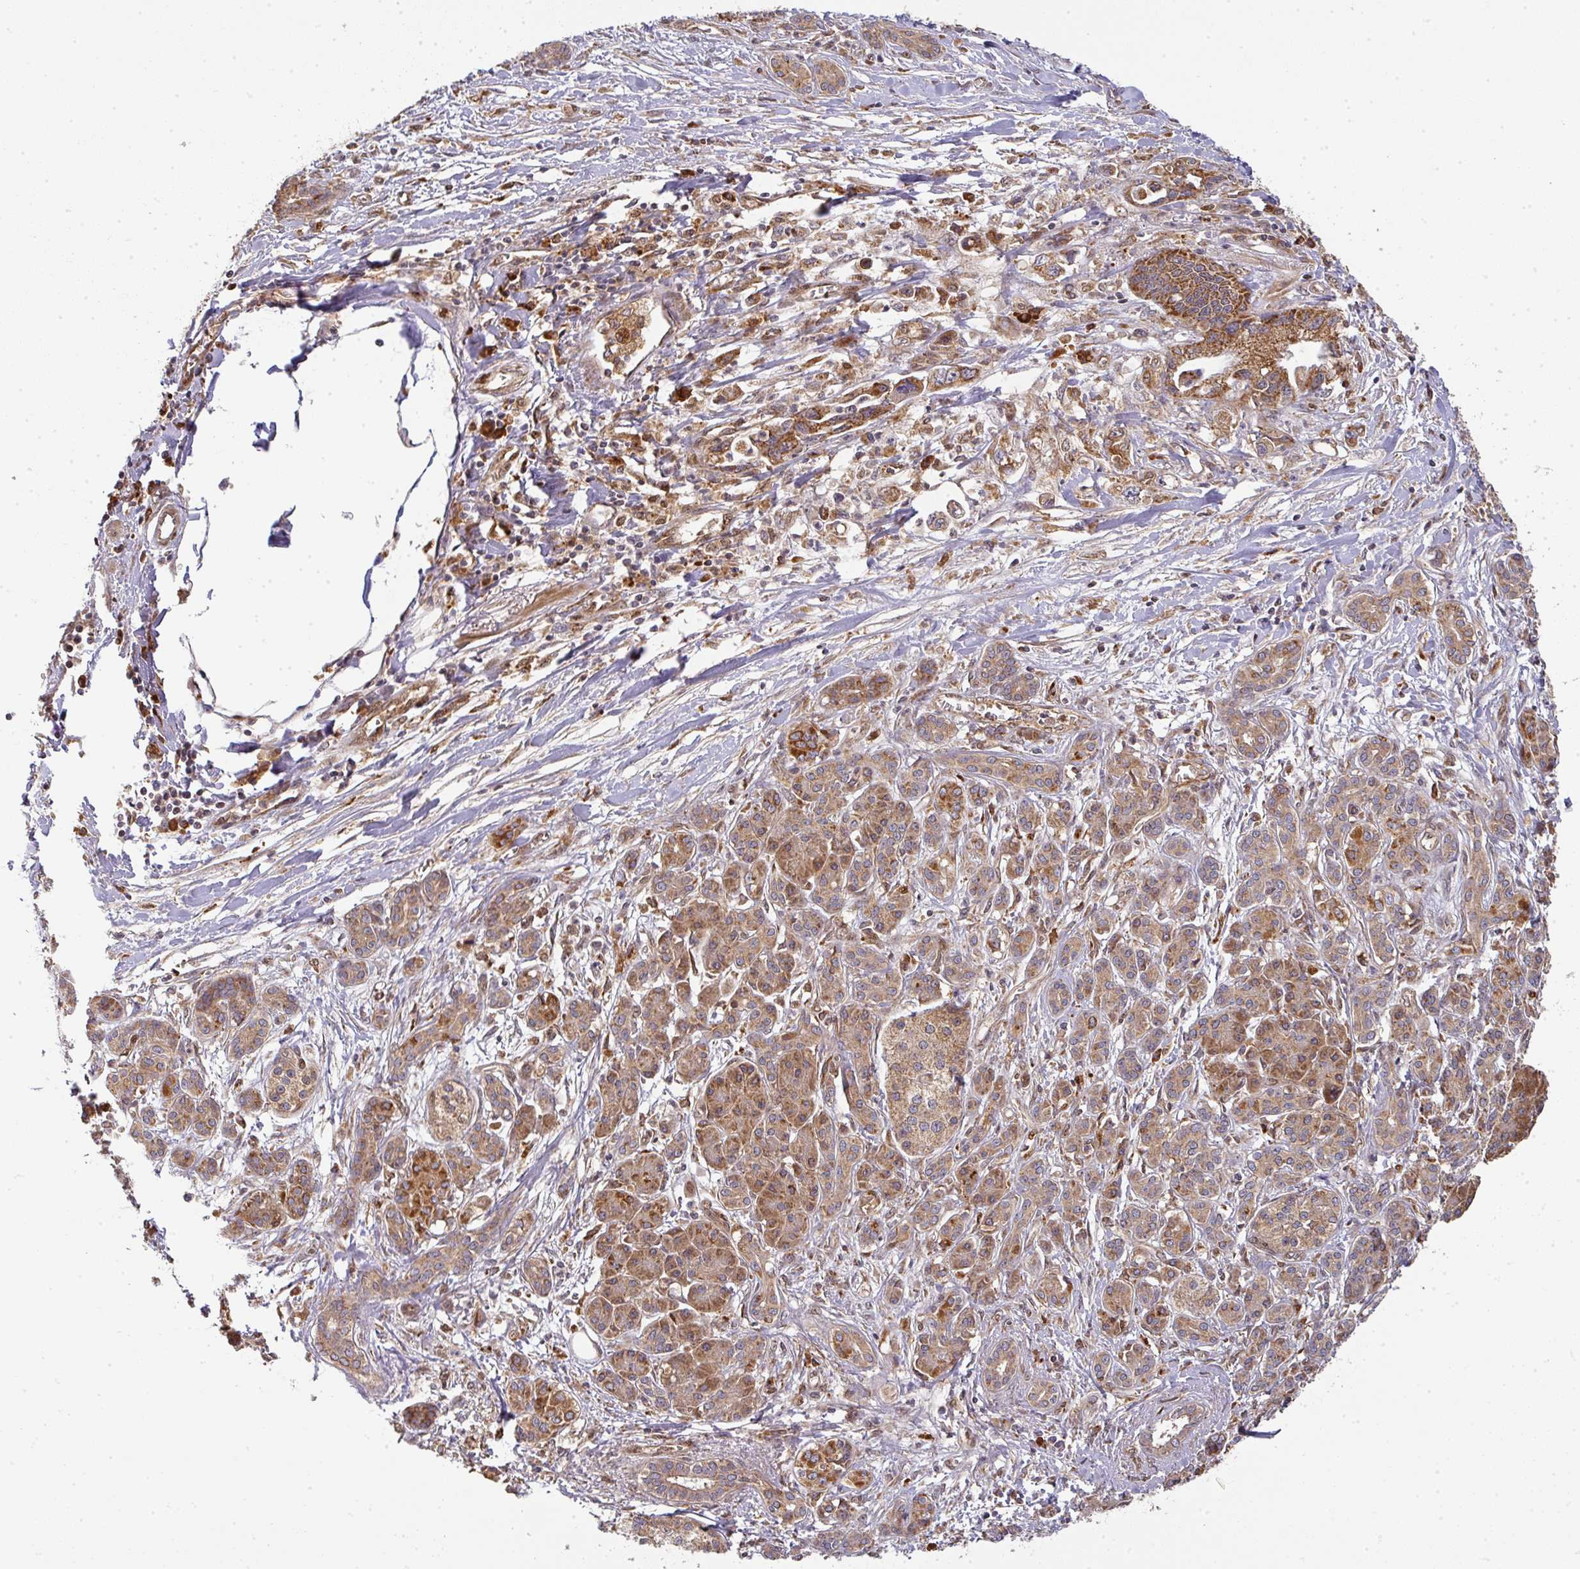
{"staining": {"intensity": "moderate", "quantity": ">75%", "location": "cytoplasmic/membranous"}, "tissue": "pancreatic cancer", "cell_type": "Tumor cells", "image_type": "cancer", "snomed": [{"axis": "morphology", "description": "Adenocarcinoma, NOS"}, {"axis": "topography", "description": "Pancreas"}], "caption": "Brown immunohistochemical staining in pancreatic cancer (adenocarcinoma) reveals moderate cytoplasmic/membranous staining in about >75% of tumor cells.", "gene": "MALSU1", "patient": {"sex": "male", "age": 61}}